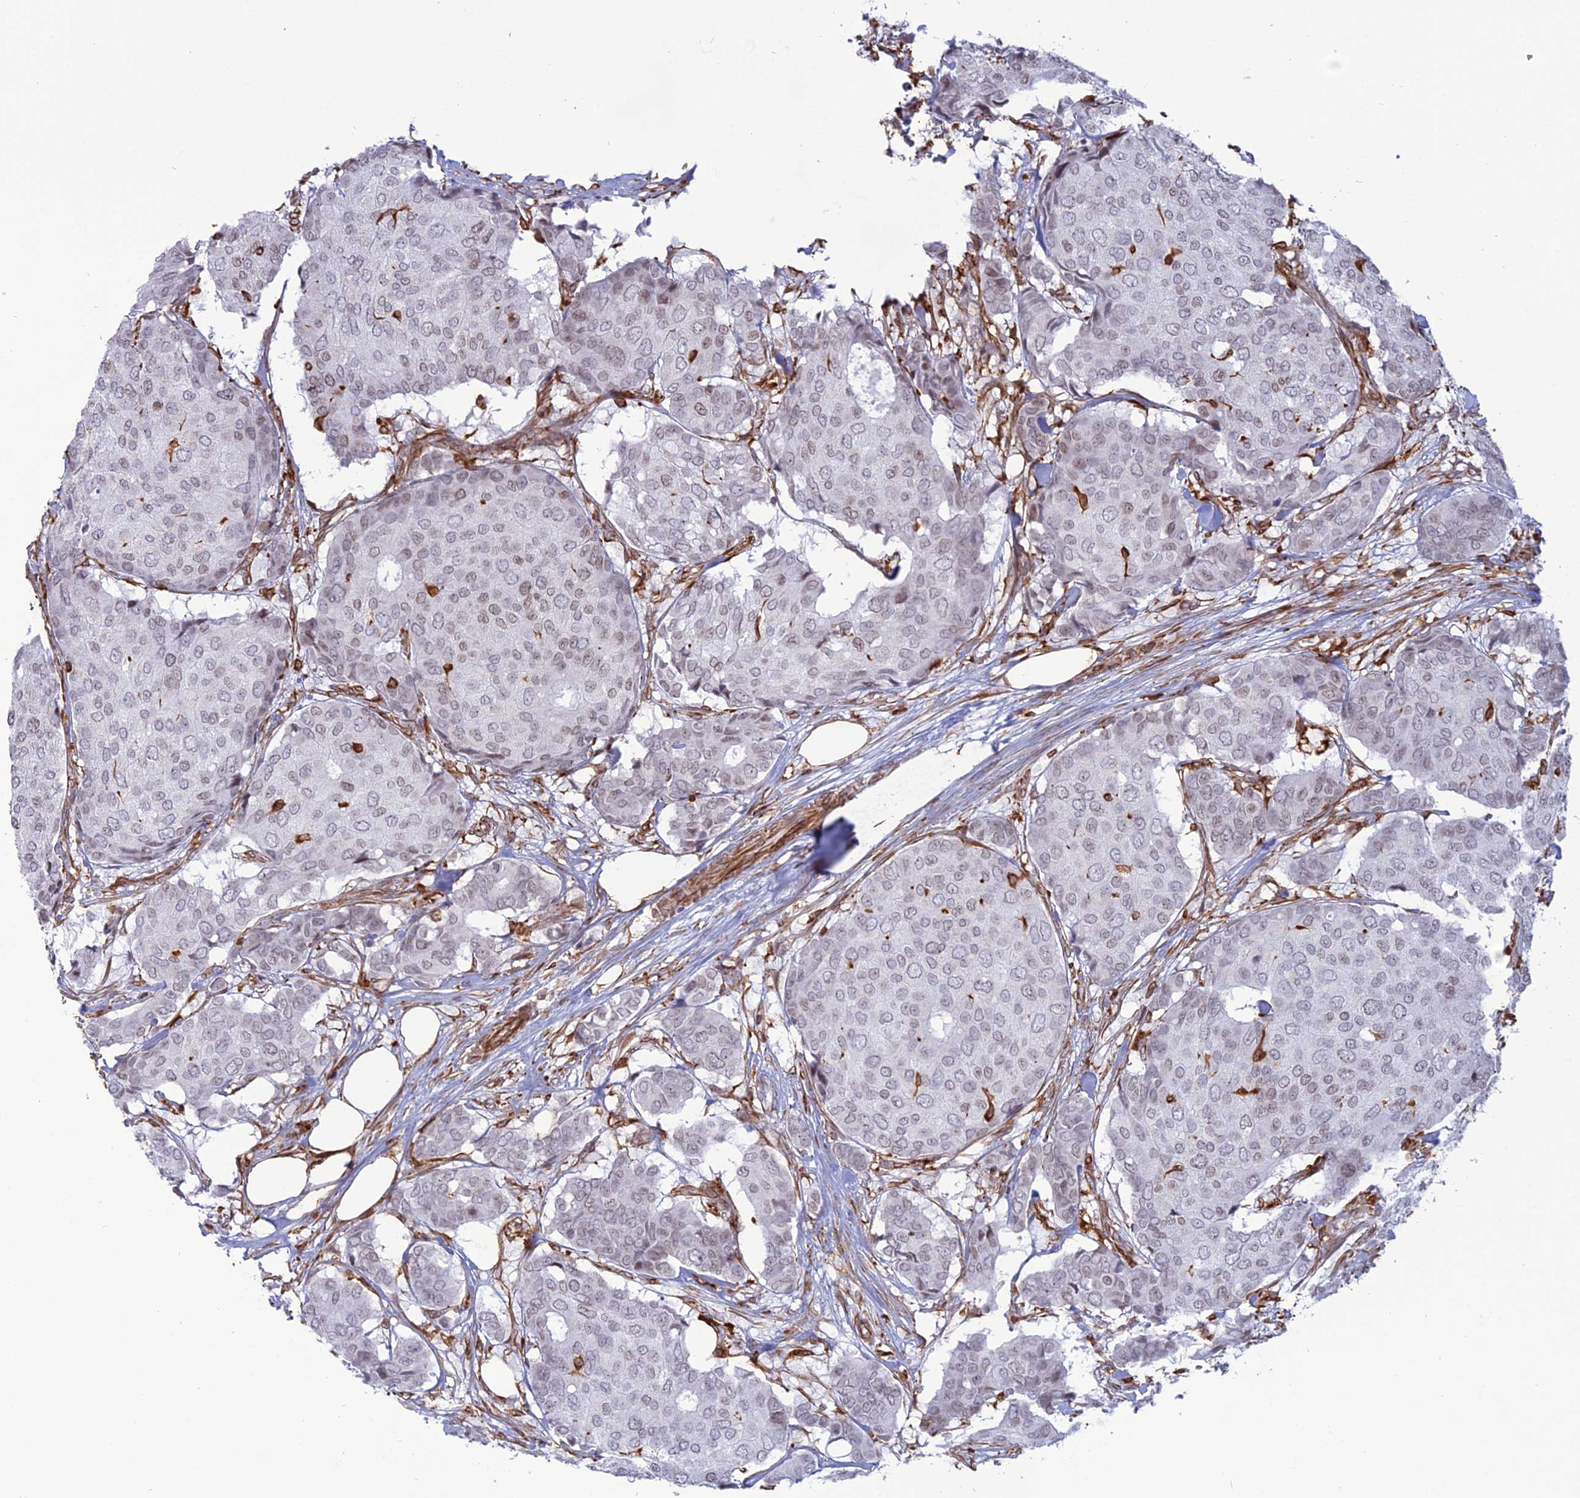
{"staining": {"intensity": "negative", "quantity": "none", "location": "none"}, "tissue": "breast cancer", "cell_type": "Tumor cells", "image_type": "cancer", "snomed": [{"axis": "morphology", "description": "Duct carcinoma"}, {"axis": "topography", "description": "Breast"}], "caption": "Immunohistochemical staining of human breast cancer reveals no significant positivity in tumor cells. (DAB (3,3'-diaminobenzidine) immunohistochemistry, high magnification).", "gene": "APOBR", "patient": {"sex": "female", "age": 75}}